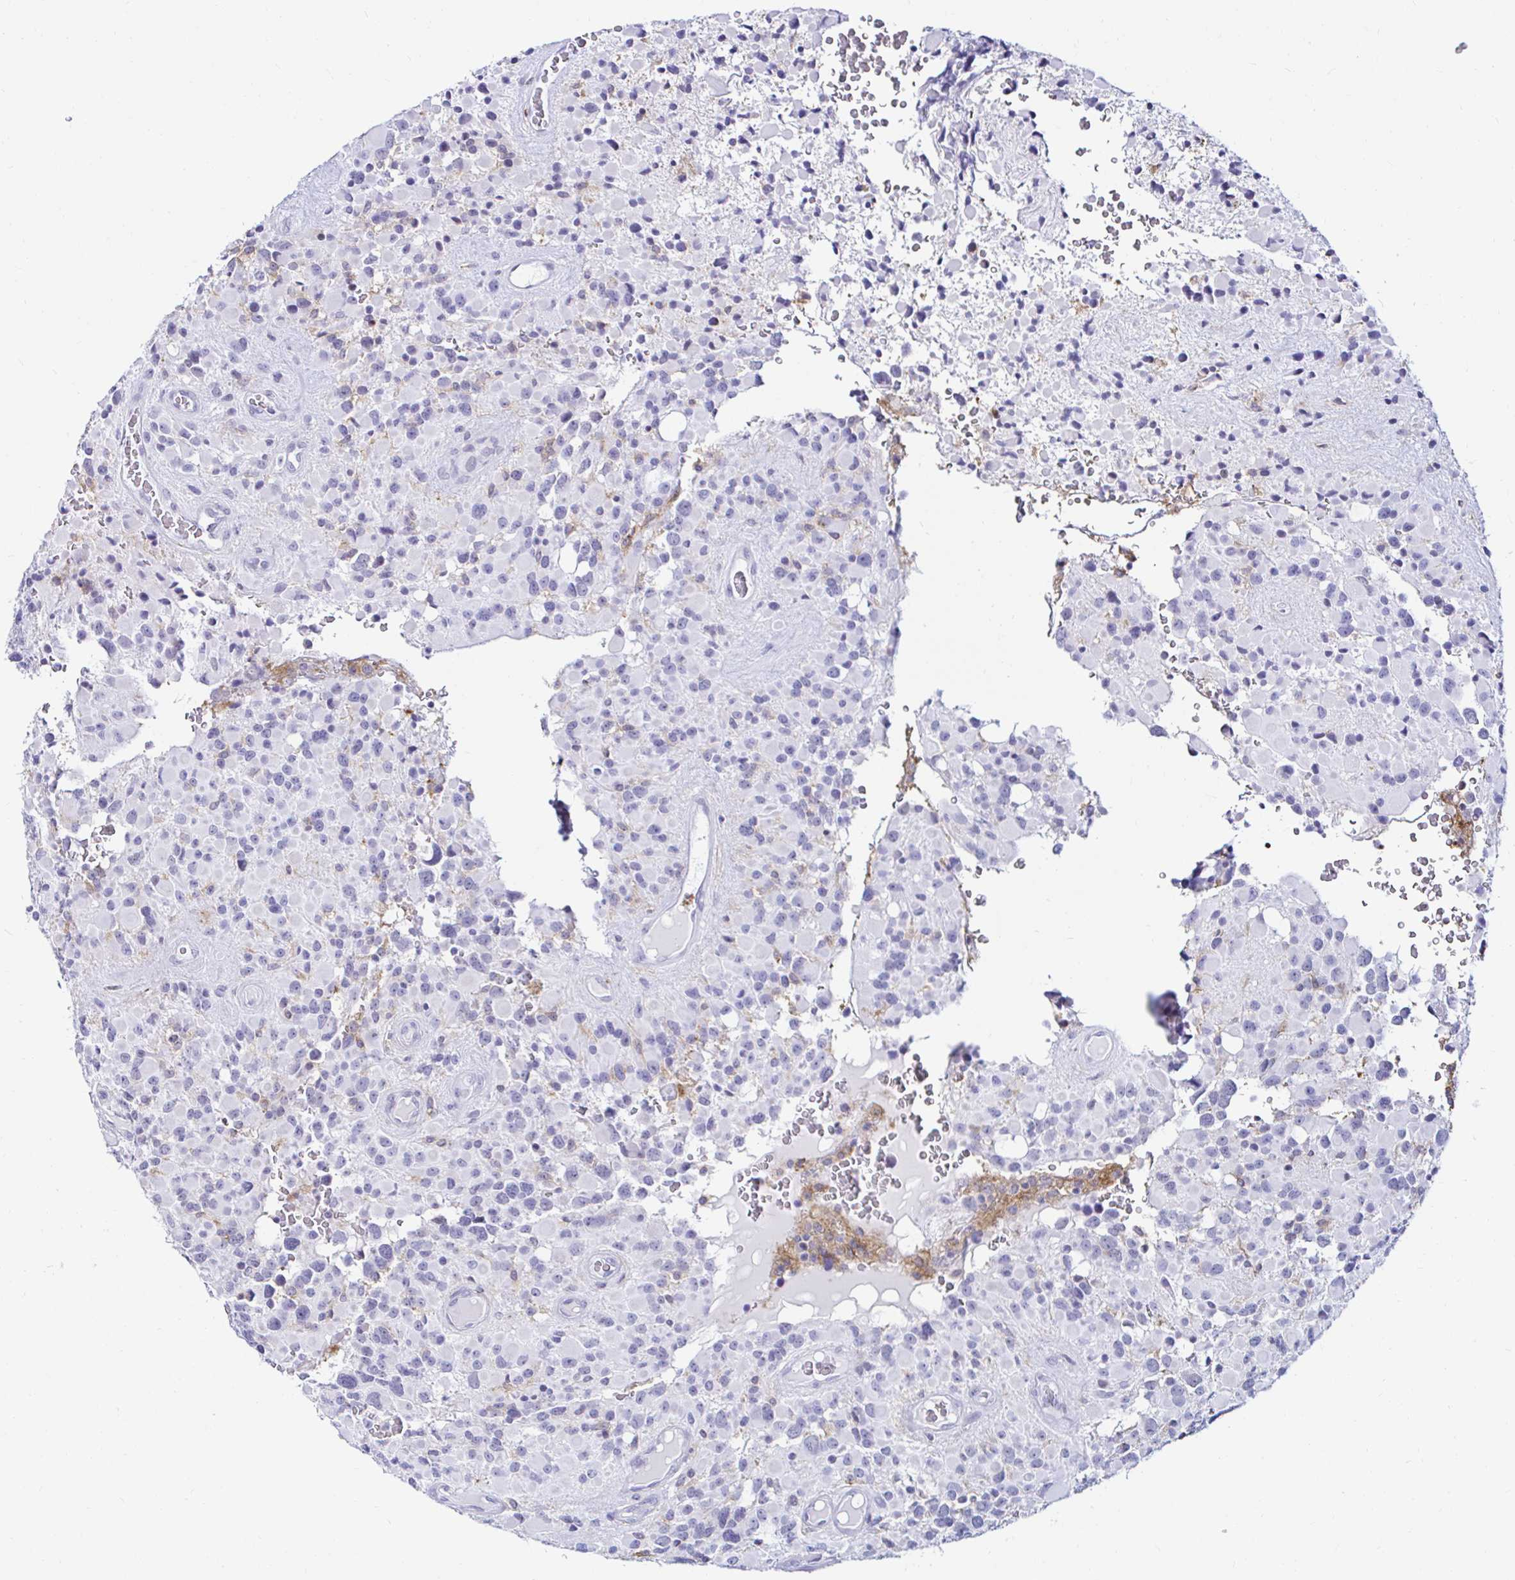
{"staining": {"intensity": "negative", "quantity": "none", "location": "none"}, "tissue": "glioma", "cell_type": "Tumor cells", "image_type": "cancer", "snomed": [{"axis": "morphology", "description": "Glioma, malignant, High grade"}, {"axis": "topography", "description": "Brain"}], "caption": "Immunohistochemistry histopathology image of malignant glioma (high-grade) stained for a protein (brown), which exhibits no expression in tumor cells.", "gene": "CYBB", "patient": {"sex": "female", "age": 40}}